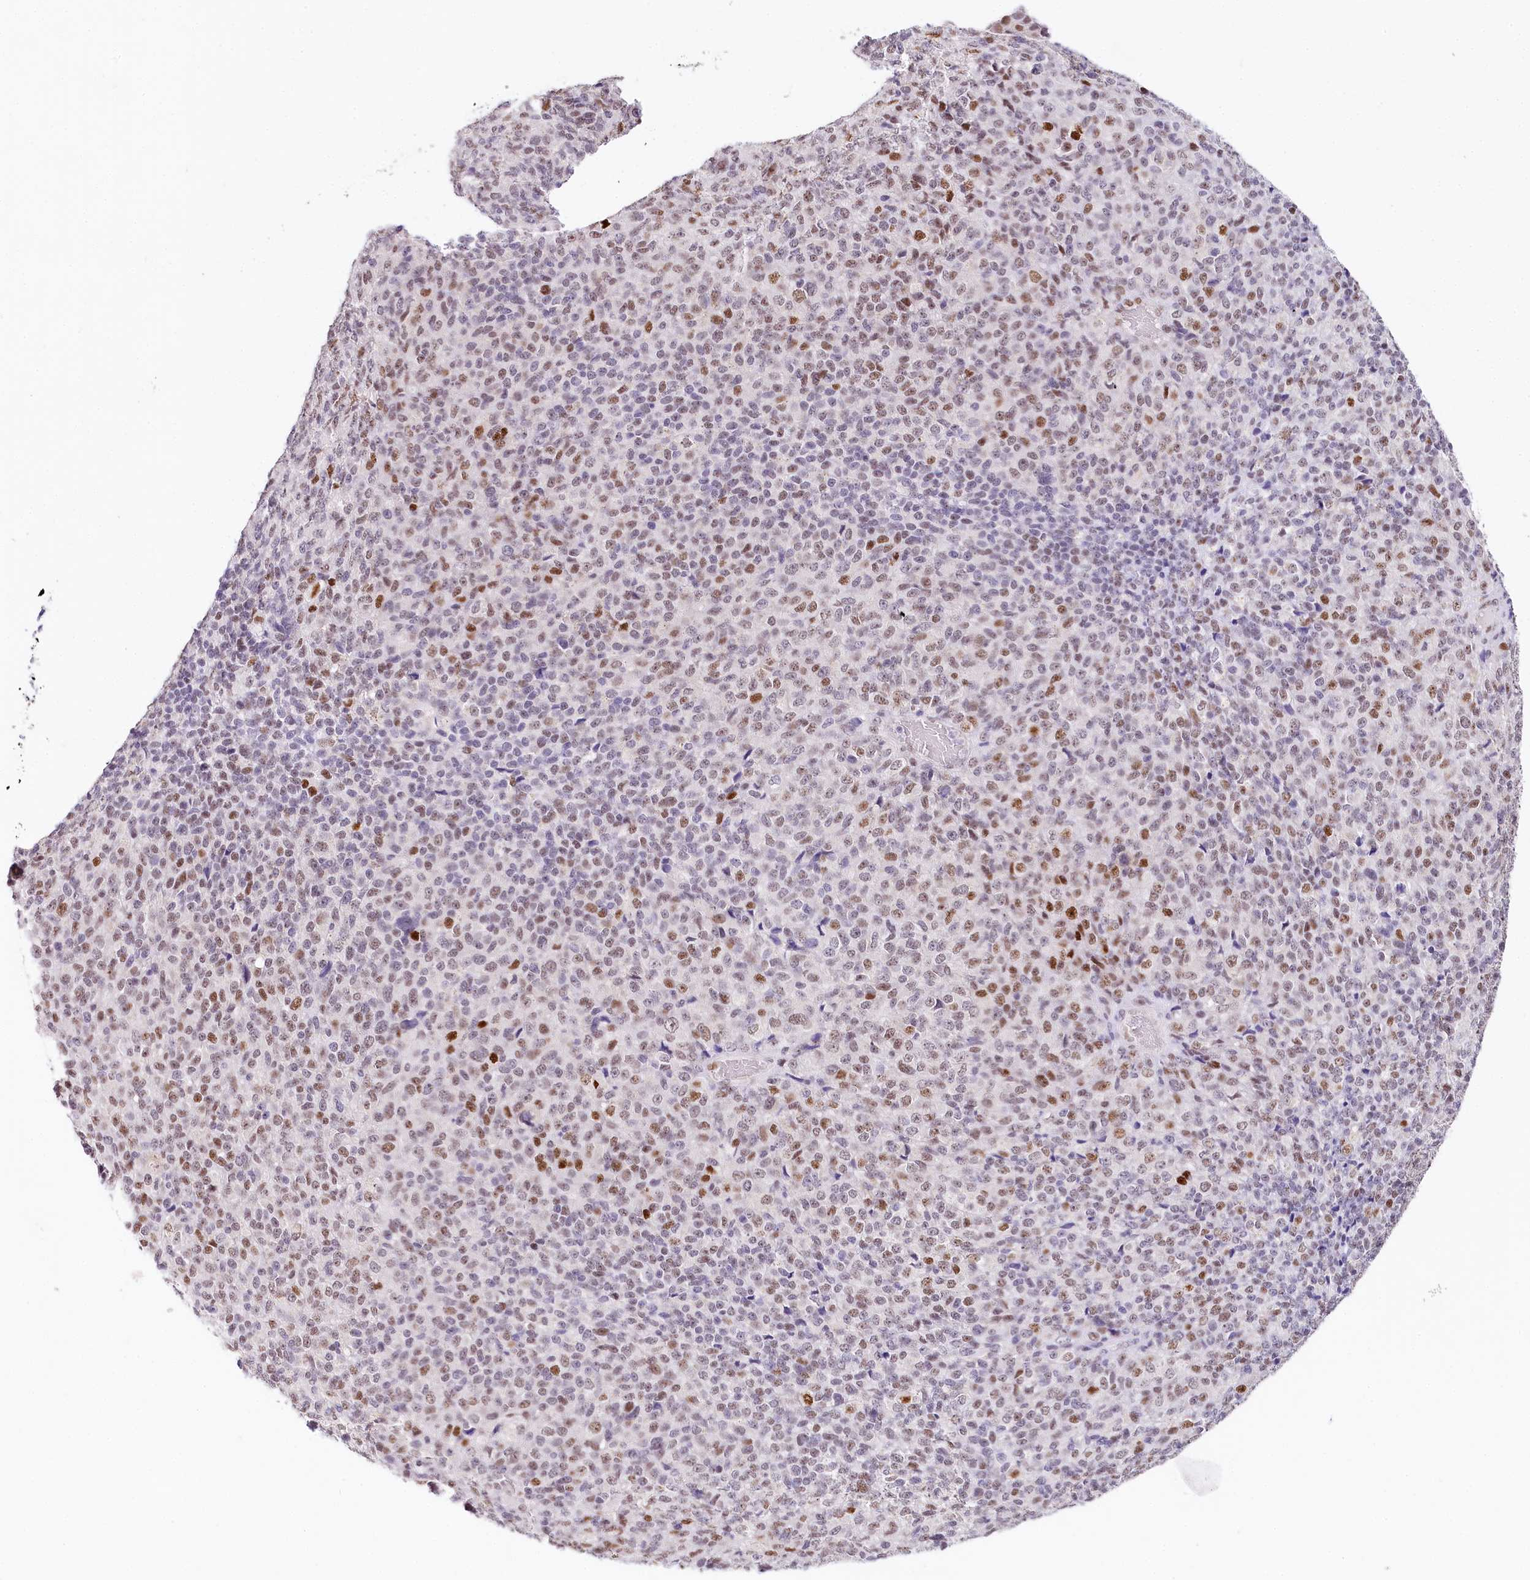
{"staining": {"intensity": "moderate", "quantity": "25%-75%", "location": "nuclear"}, "tissue": "melanoma", "cell_type": "Tumor cells", "image_type": "cancer", "snomed": [{"axis": "morphology", "description": "Malignant melanoma, Metastatic site"}, {"axis": "topography", "description": "Brain"}], "caption": "Melanoma stained for a protein exhibits moderate nuclear positivity in tumor cells.", "gene": "TP53", "patient": {"sex": "female", "age": 56}}